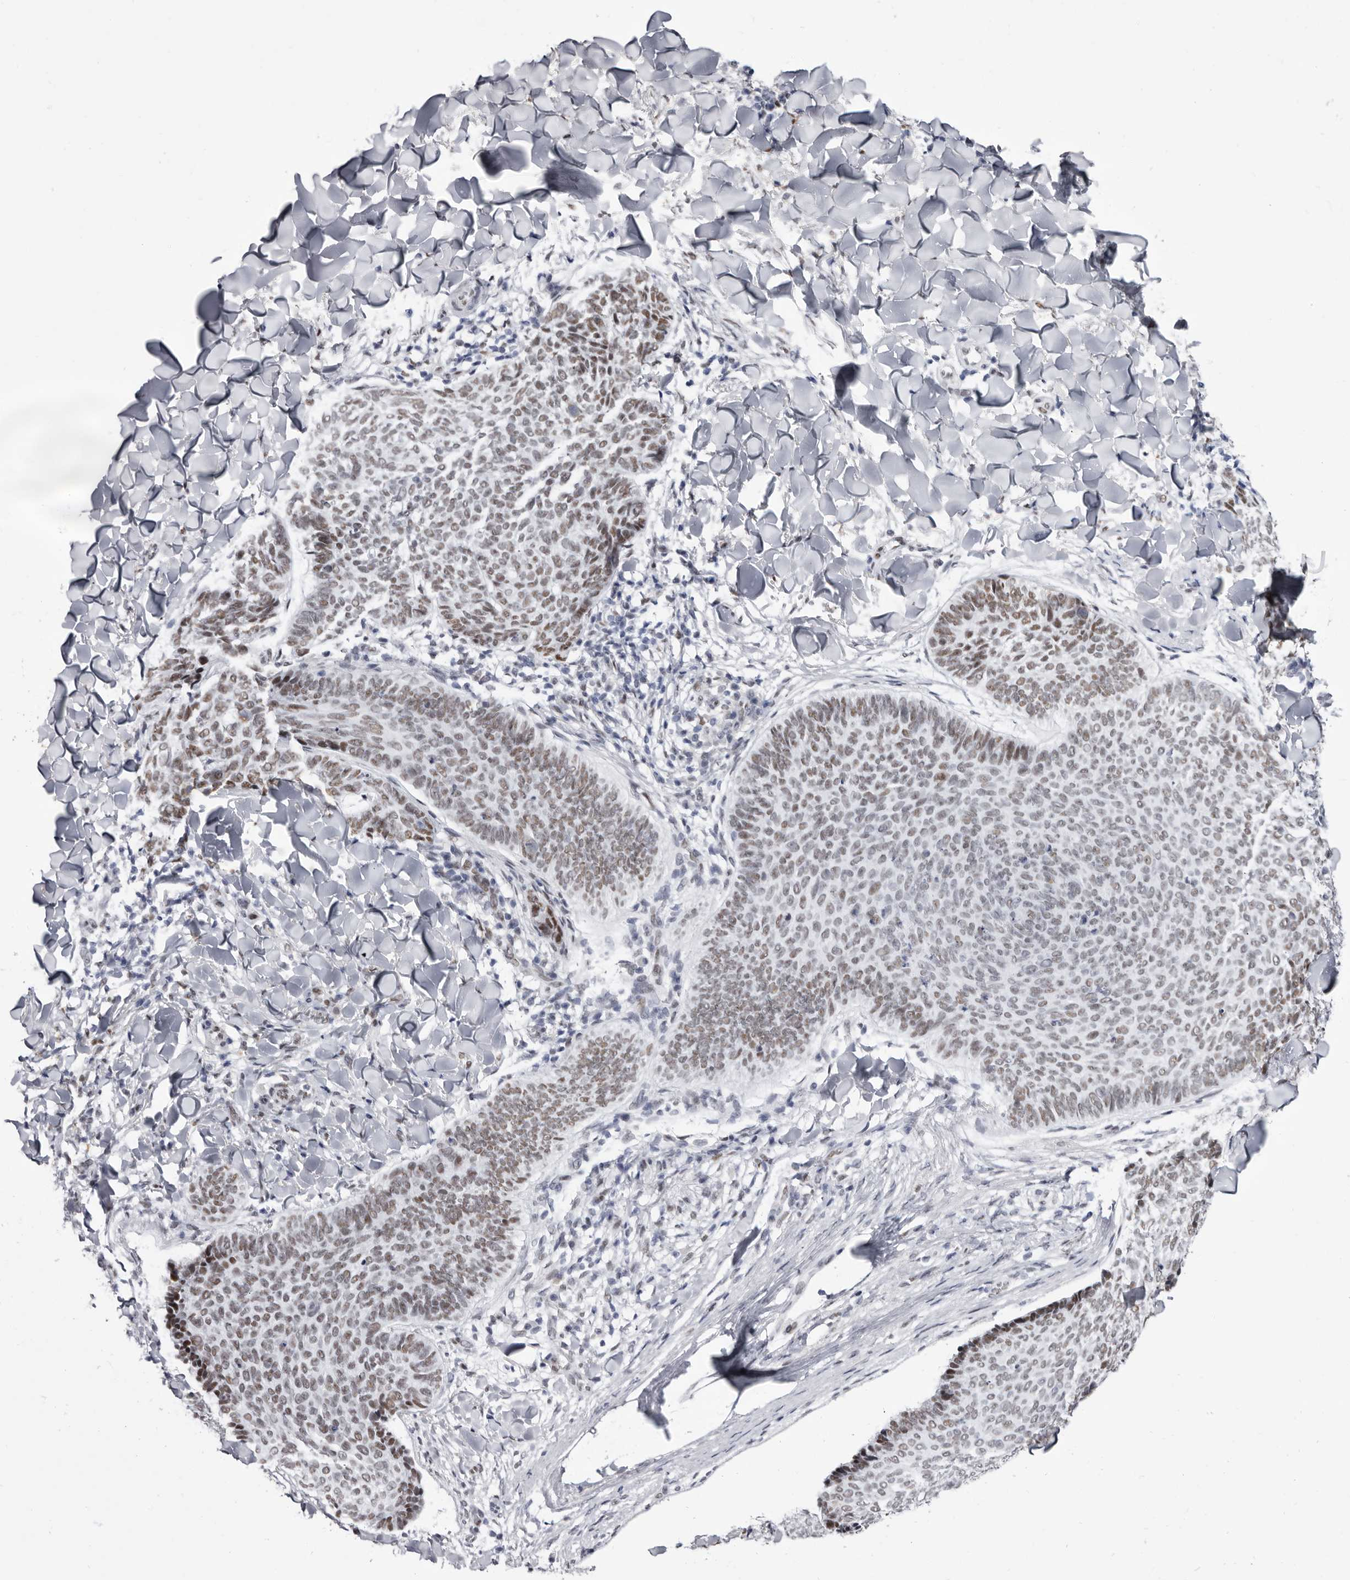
{"staining": {"intensity": "weak", "quantity": "25%-75%", "location": "nuclear"}, "tissue": "skin cancer", "cell_type": "Tumor cells", "image_type": "cancer", "snomed": [{"axis": "morphology", "description": "Normal tissue, NOS"}, {"axis": "morphology", "description": "Basal cell carcinoma"}, {"axis": "topography", "description": "Skin"}], "caption": "Immunohistochemical staining of skin basal cell carcinoma shows low levels of weak nuclear protein expression in approximately 25%-75% of tumor cells. (IHC, brightfield microscopy, high magnification).", "gene": "ZNF326", "patient": {"sex": "male", "age": 50}}